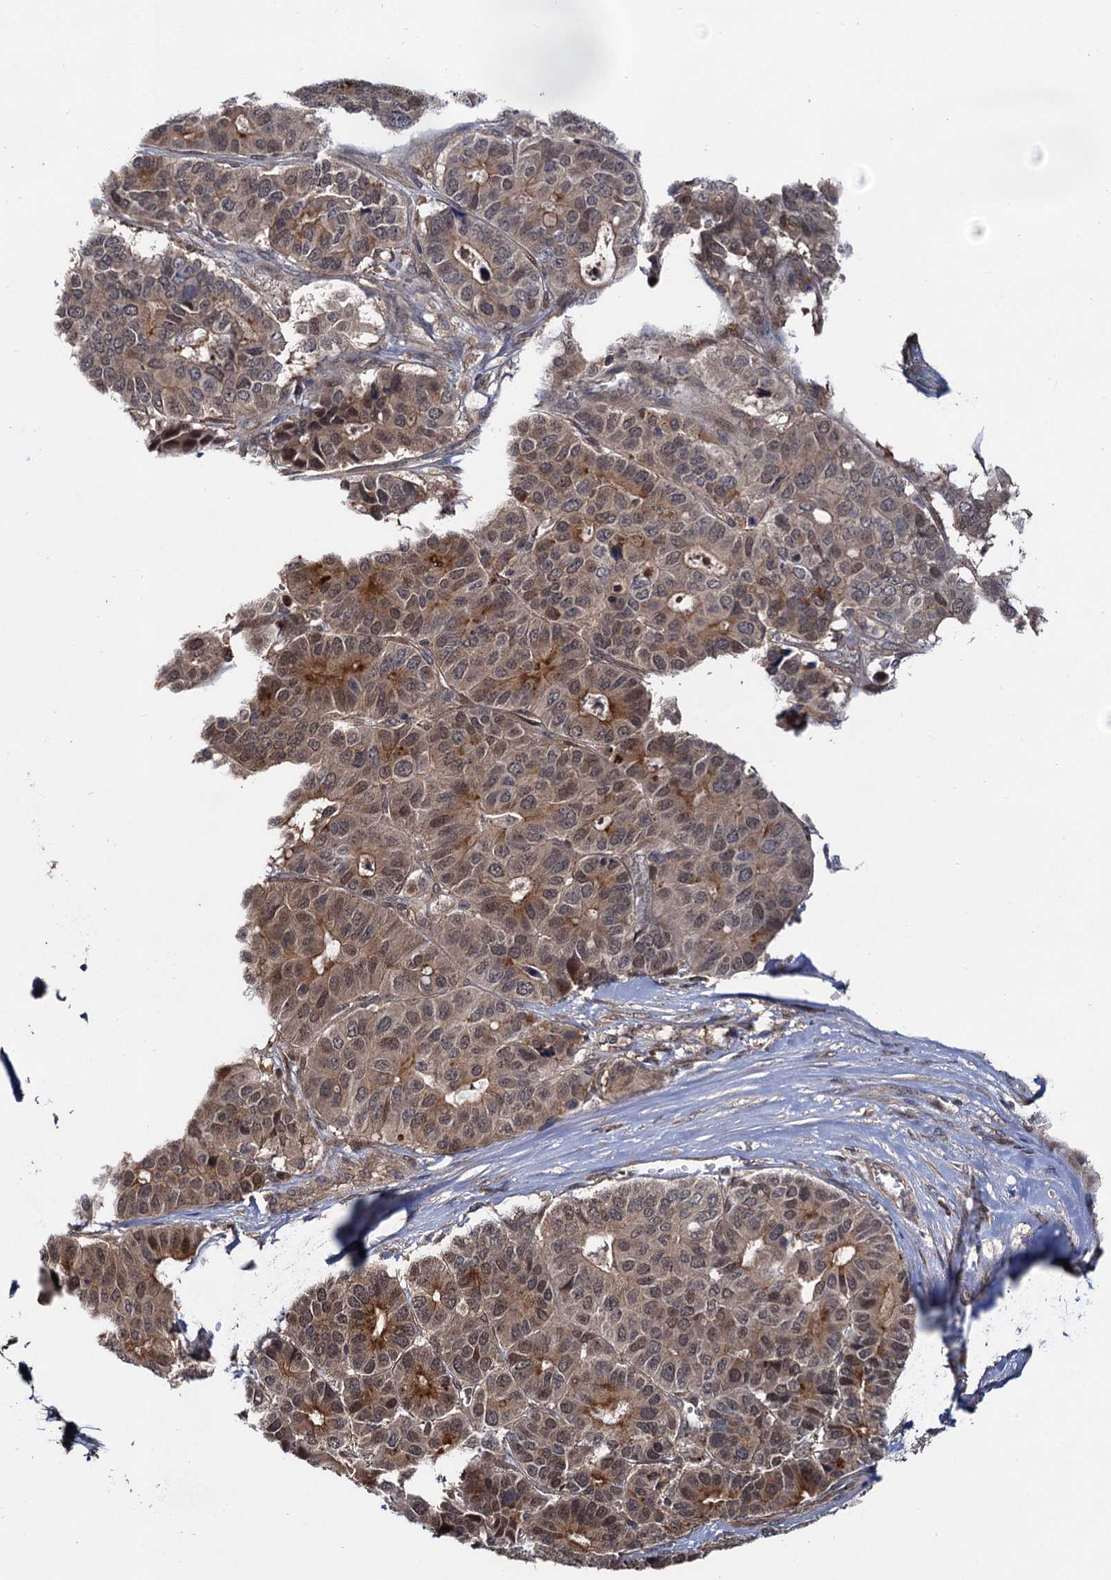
{"staining": {"intensity": "moderate", "quantity": "<25%", "location": "cytoplasmic/membranous"}, "tissue": "pancreatic cancer", "cell_type": "Tumor cells", "image_type": "cancer", "snomed": [{"axis": "morphology", "description": "Adenocarcinoma, NOS"}, {"axis": "topography", "description": "Pancreas"}], "caption": "Adenocarcinoma (pancreatic) tissue displays moderate cytoplasmic/membranous expression in approximately <25% of tumor cells, visualized by immunohistochemistry.", "gene": "SELENOP", "patient": {"sex": "male", "age": 50}}